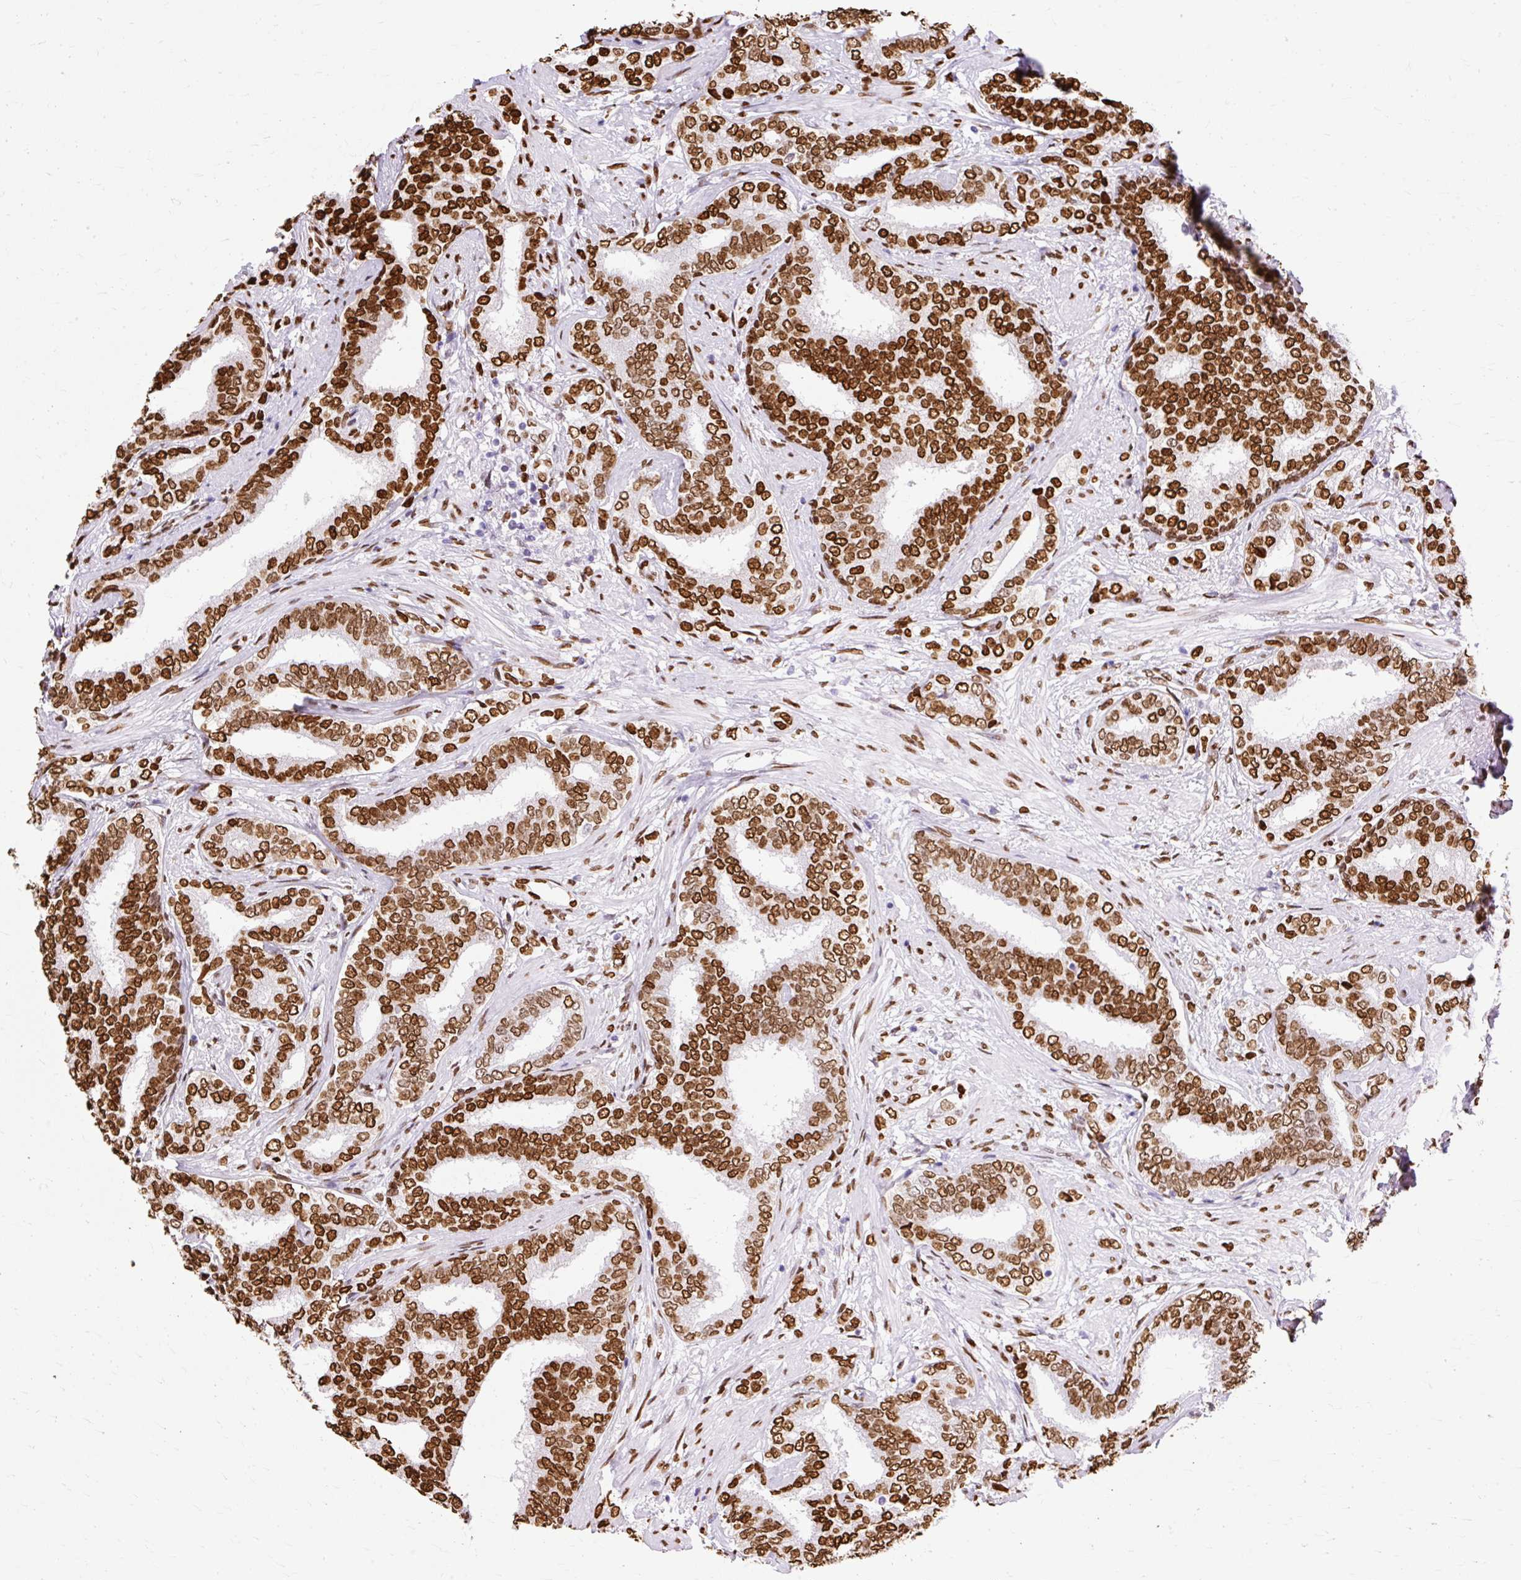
{"staining": {"intensity": "strong", "quantity": ">75%", "location": "nuclear"}, "tissue": "prostate cancer", "cell_type": "Tumor cells", "image_type": "cancer", "snomed": [{"axis": "morphology", "description": "Adenocarcinoma, High grade"}, {"axis": "topography", "description": "Prostate"}], "caption": "Prostate cancer (adenocarcinoma (high-grade)) tissue exhibits strong nuclear staining in approximately >75% of tumor cells, visualized by immunohistochemistry.", "gene": "TMEM184C", "patient": {"sex": "male", "age": 72}}